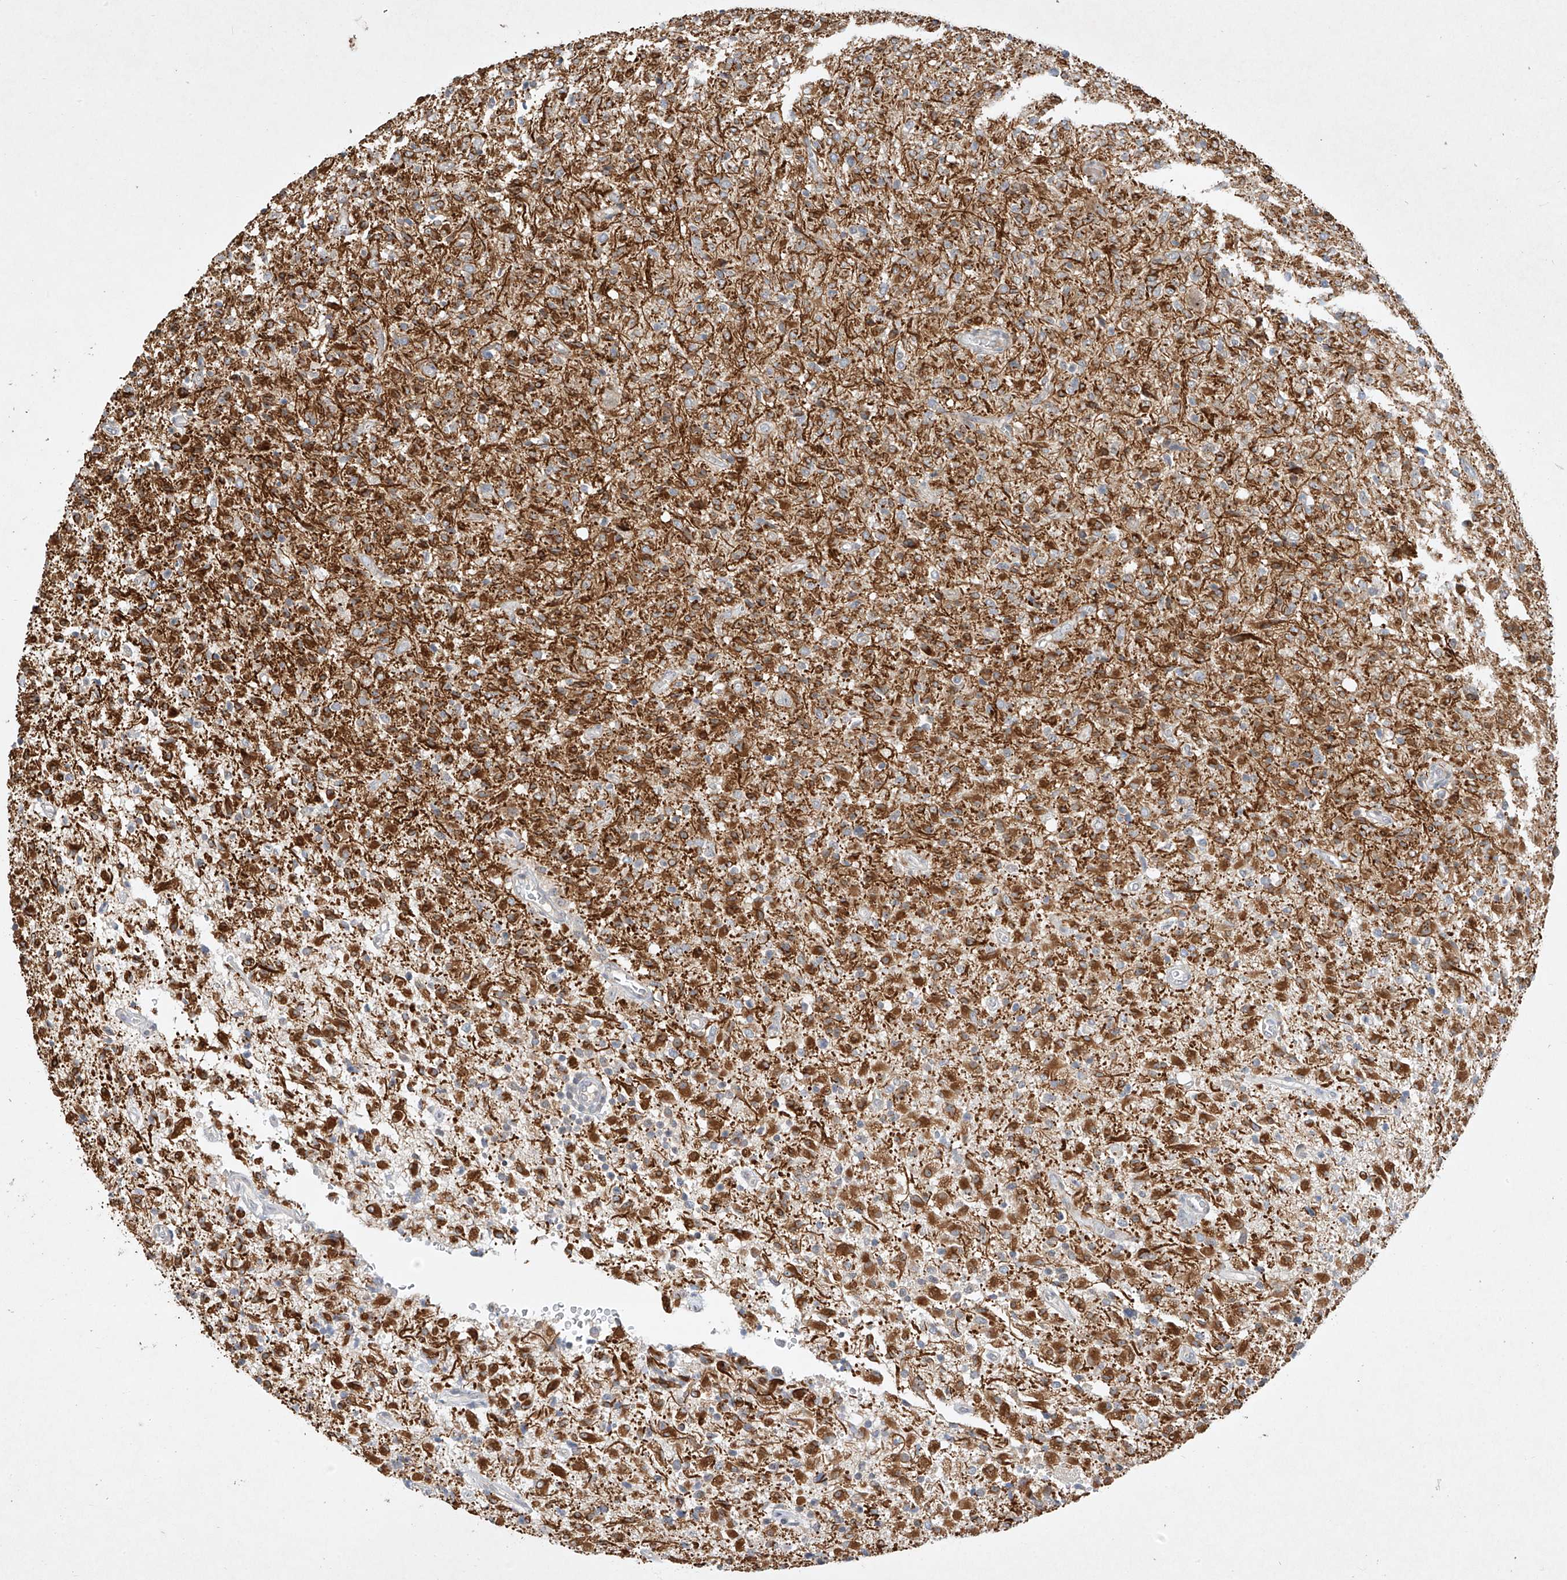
{"staining": {"intensity": "moderate", "quantity": "25%-75%", "location": "cytoplasmic/membranous"}, "tissue": "glioma", "cell_type": "Tumor cells", "image_type": "cancer", "snomed": [{"axis": "morphology", "description": "Glioma, malignant, High grade"}, {"axis": "topography", "description": "Brain"}], "caption": "Glioma tissue exhibits moderate cytoplasmic/membranous expression in approximately 25%-75% of tumor cells, visualized by immunohistochemistry.", "gene": "TASP1", "patient": {"sex": "female", "age": 57}}